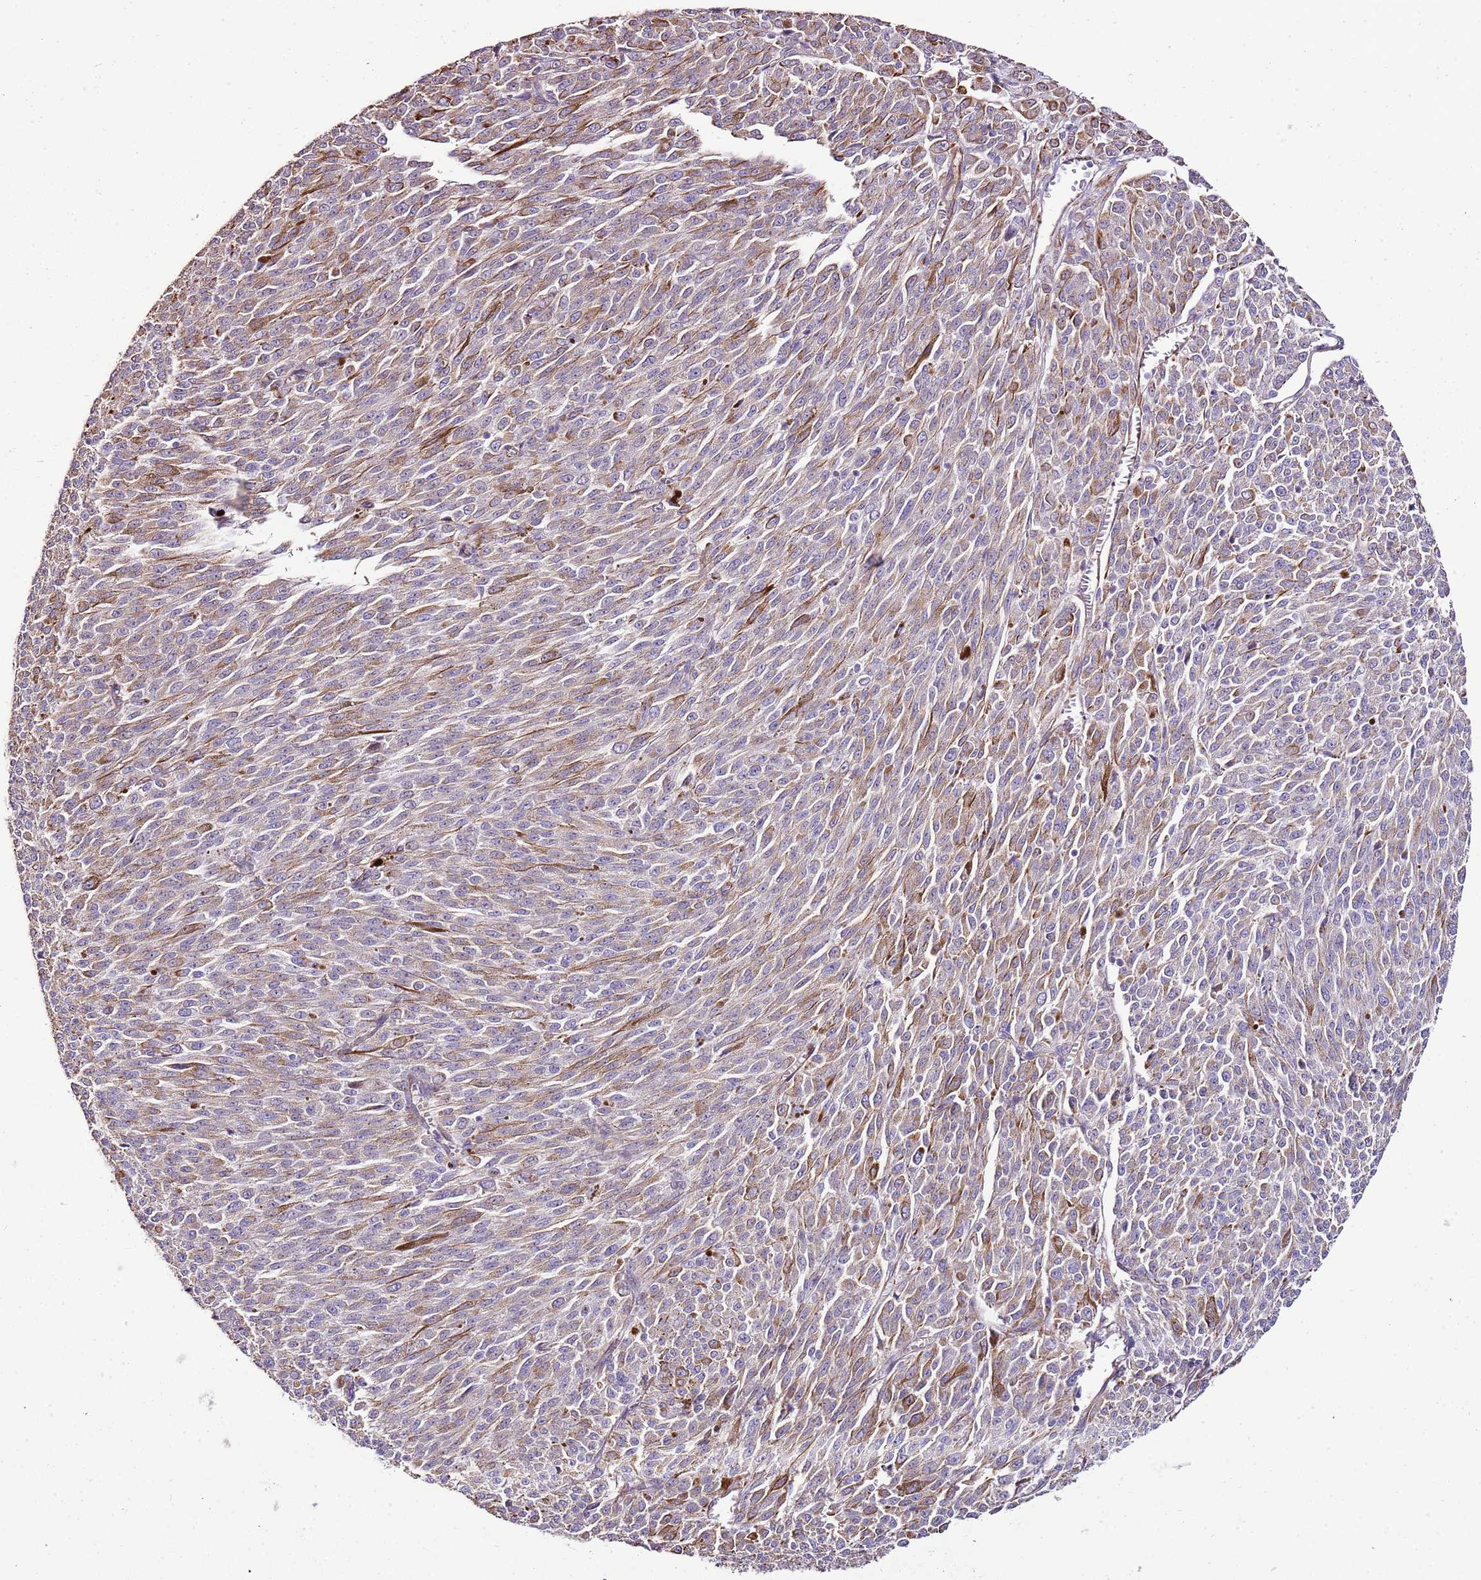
{"staining": {"intensity": "moderate", "quantity": "25%-75%", "location": "cytoplasmic/membranous"}, "tissue": "melanoma", "cell_type": "Tumor cells", "image_type": "cancer", "snomed": [{"axis": "morphology", "description": "Malignant melanoma, NOS"}, {"axis": "topography", "description": "Skin"}], "caption": "Malignant melanoma tissue reveals moderate cytoplasmic/membranous expression in approximately 25%-75% of tumor cells", "gene": "ZNF786", "patient": {"sex": "female", "age": 52}}